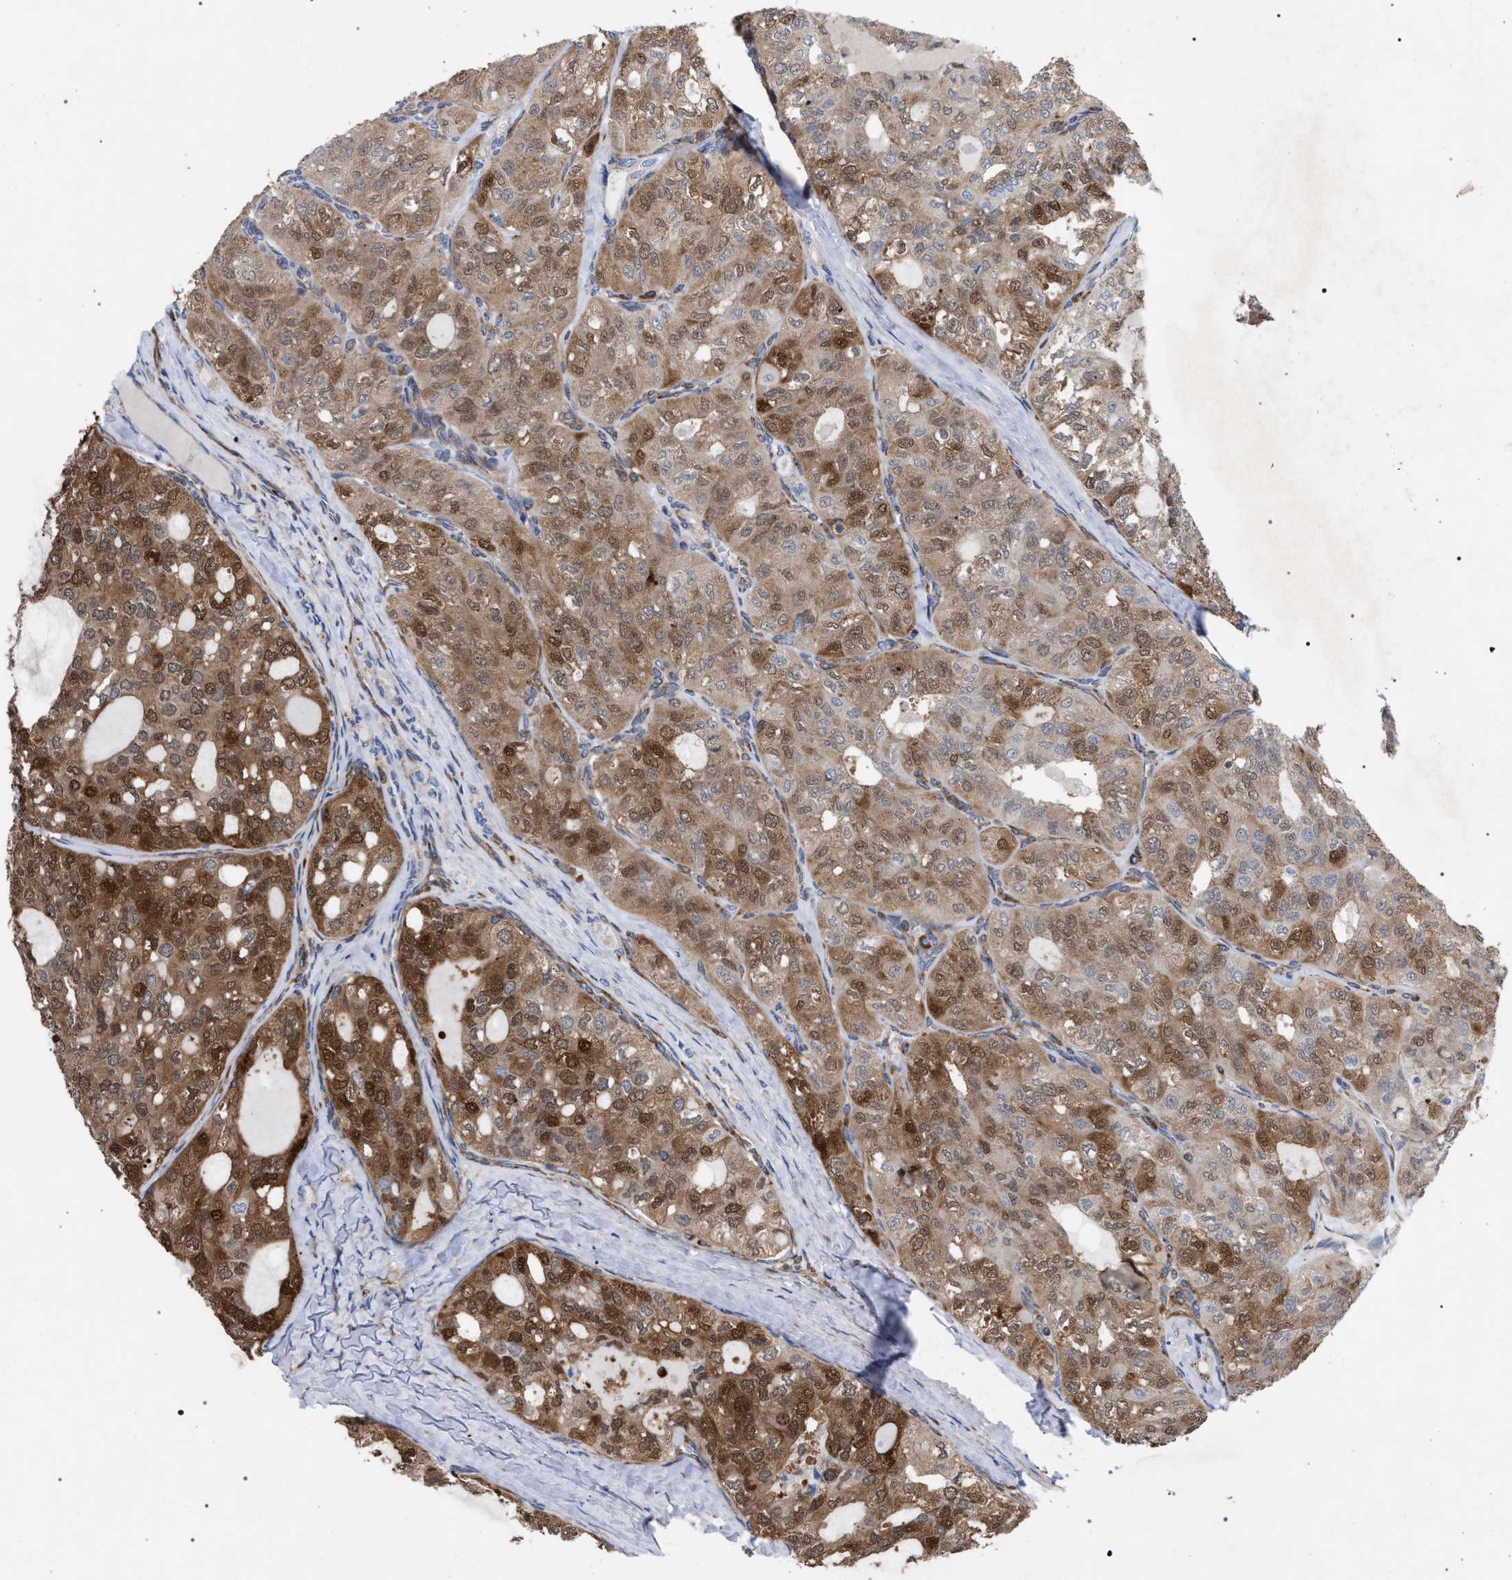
{"staining": {"intensity": "moderate", "quantity": ">75%", "location": "cytoplasmic/membranous,nuclear"}, "tissue": "thyroid cancer", "cell_type": "Tumor cells", "image_type": "cancer", "snomed": [{"axis": "morphology", "description": "Follicular adenoma carcinoma, NOS"}, {"axis": "topography", "description": "Thyroid gland"}], "caption": "IHC (DAB (3,3'-diaminobenzidine)) staining of human thyroid cancer displays moderate cytoplasmic/membranous and nuclear protein staining in approximately >75% of tumor cells. (DAB (3,3'-diaminobenzidine) IHC, brown staining for protein, blue staining for nuclei).", "gene": "CDR2L", "patient": {"sex": "male", "age": 75}}